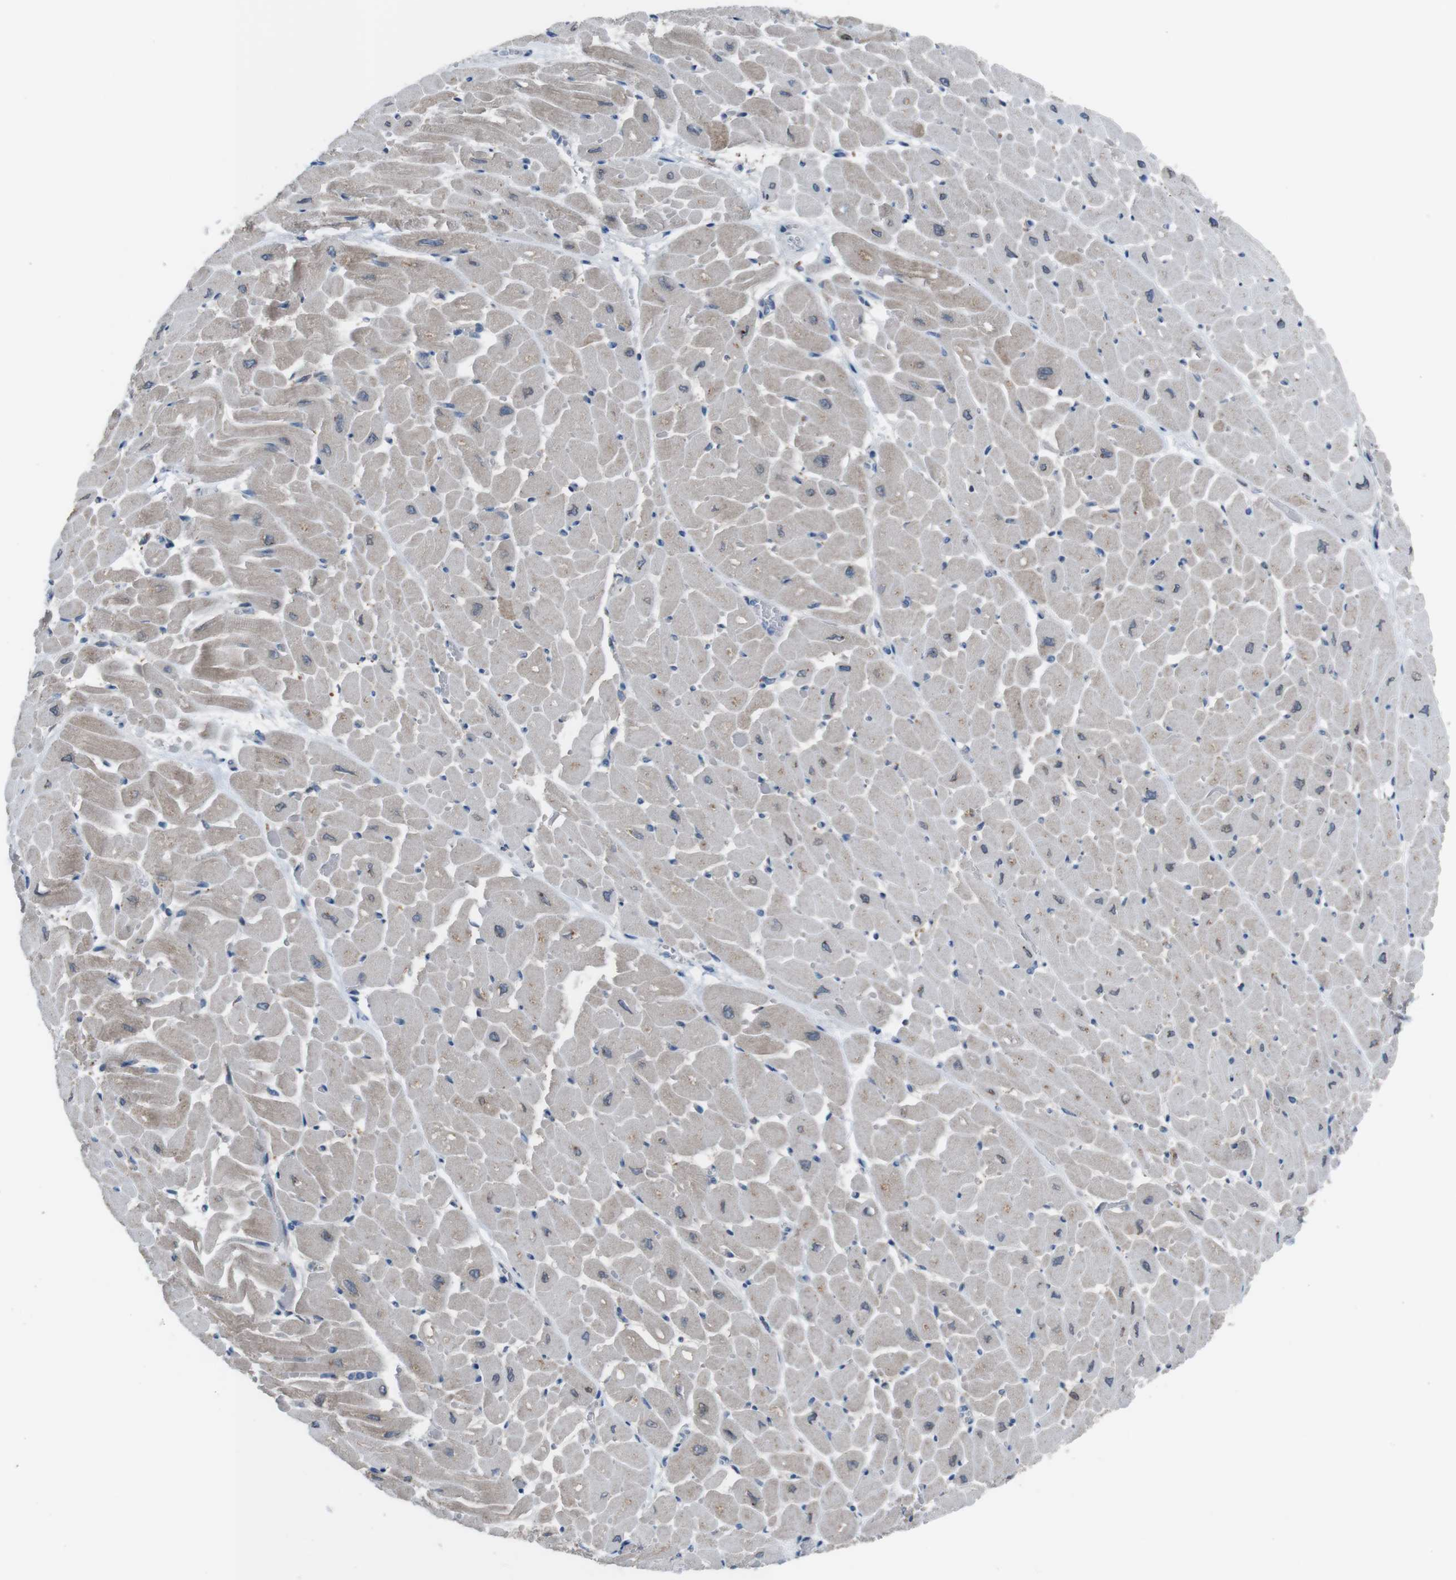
{"staining": {"intensity": "weak", "quantity": "25%-75%", "location": "cytoplasmic/membranous"}, "tissue": "heart muscle", "cell_type": "Cardiomyocytes", "image_type": "normal", "snomed": [{"axis": "morphology", "description": "Normal tissue, NOS"}, {"axis": "topography", "description": "Heart"}], "caption": "Heart muscle stained for a protein (brown) displays weak cytoplasmic/membranous positive staining in approximately 25%-75% of cardiomyocytes.", "gene": "CDH22", "patient": {"sex": "male", "age": 45}}